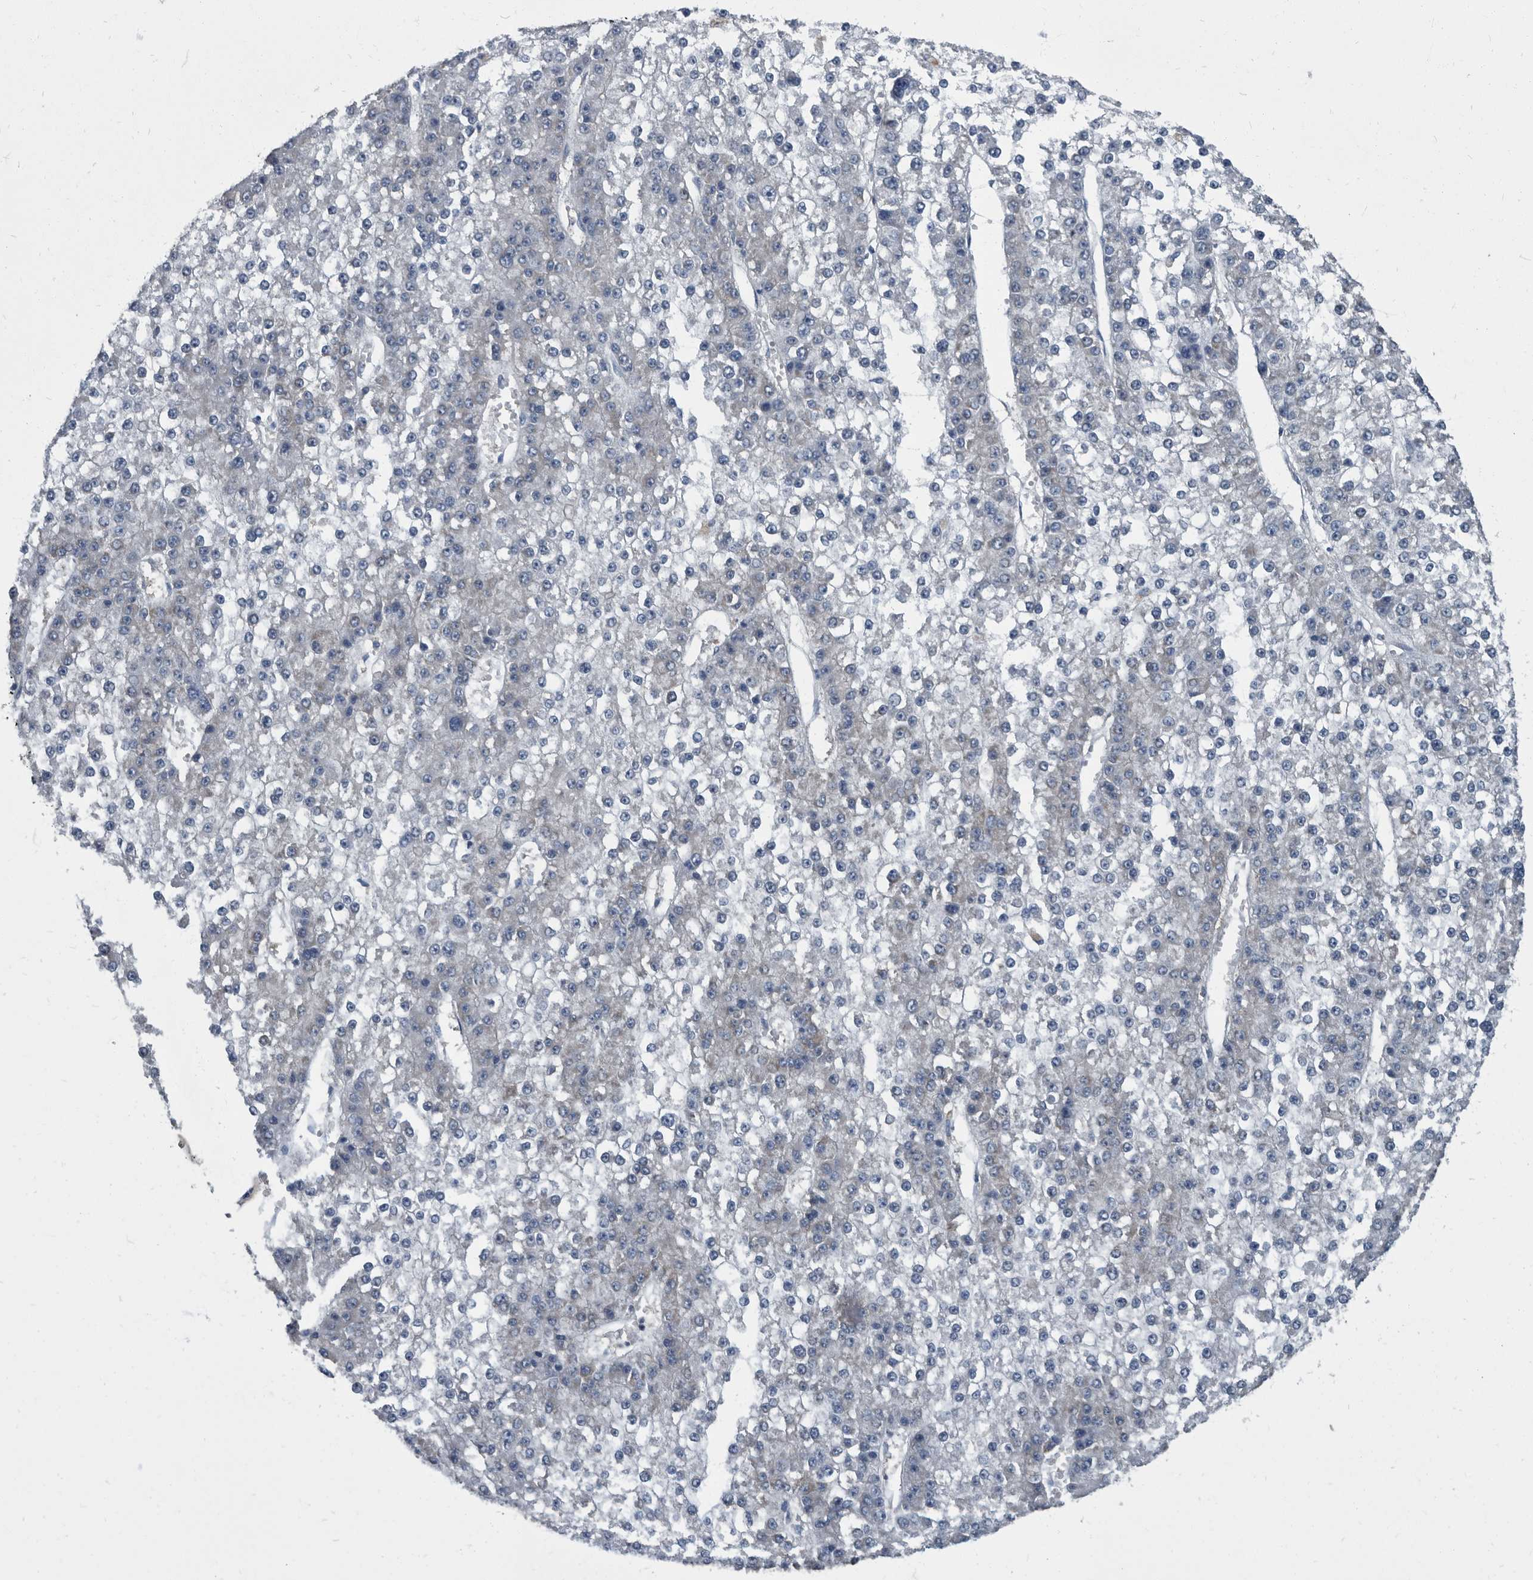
{"staining": {"intensity": "negative", "quantity": "none", "location": "none"}, "tissue": "liver cancer", "cell_type": "Tumor cells", "image_type": "cancer", "snomed": [{"axis": "morphology", "description": "Carcinoma, Hepatocellular, NOS"}, {"axis": "topography", "description": "Liver"}], "caption": "Tumor cells show no significant positivity in hepatocellular carcinoma (liver).", "gene": "CDV3", "patient": {"sex": "female", "age": 73}}